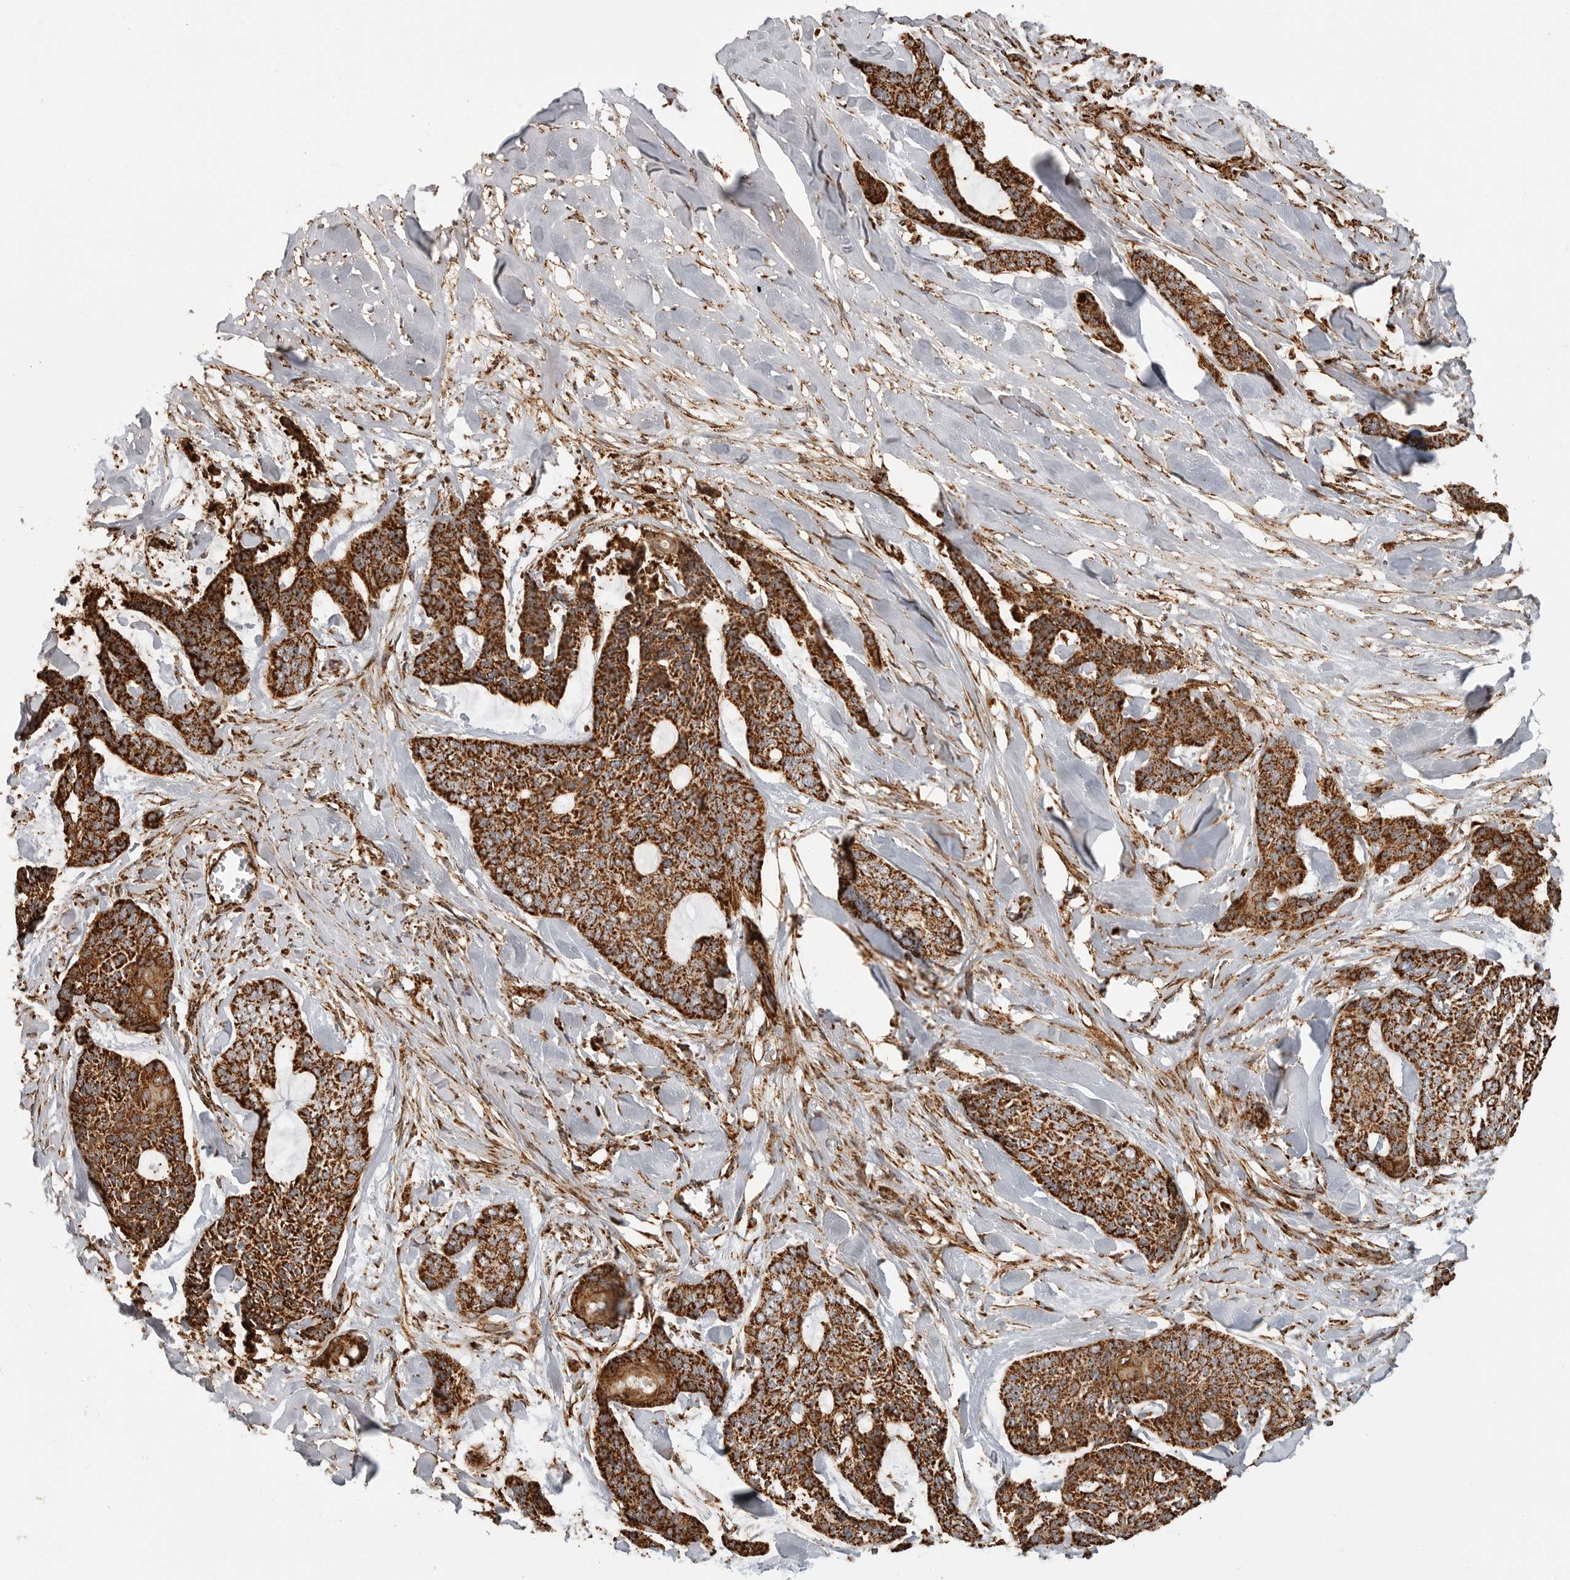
{"staining": {"intensity": "strong", "quantity": ">75%", "location": "cytoplasmic/membranous"}, "tissue": "skin cancer", "cell_type": "Tumor cells", "image_type": "cancer", "snomed": [{"axis": "morphology", "description": "Basal cell carcinoma"}, {"axis": "topography", "description": "Skin"}], "caption": "IHC of basal cell carcinoma (skin) displays high levels of strong cytoplasmic/membranous staining in approximately >75% of tumor cells.", "gene": "BMP2K", "patient": {"sex": "female", "age": 64}}